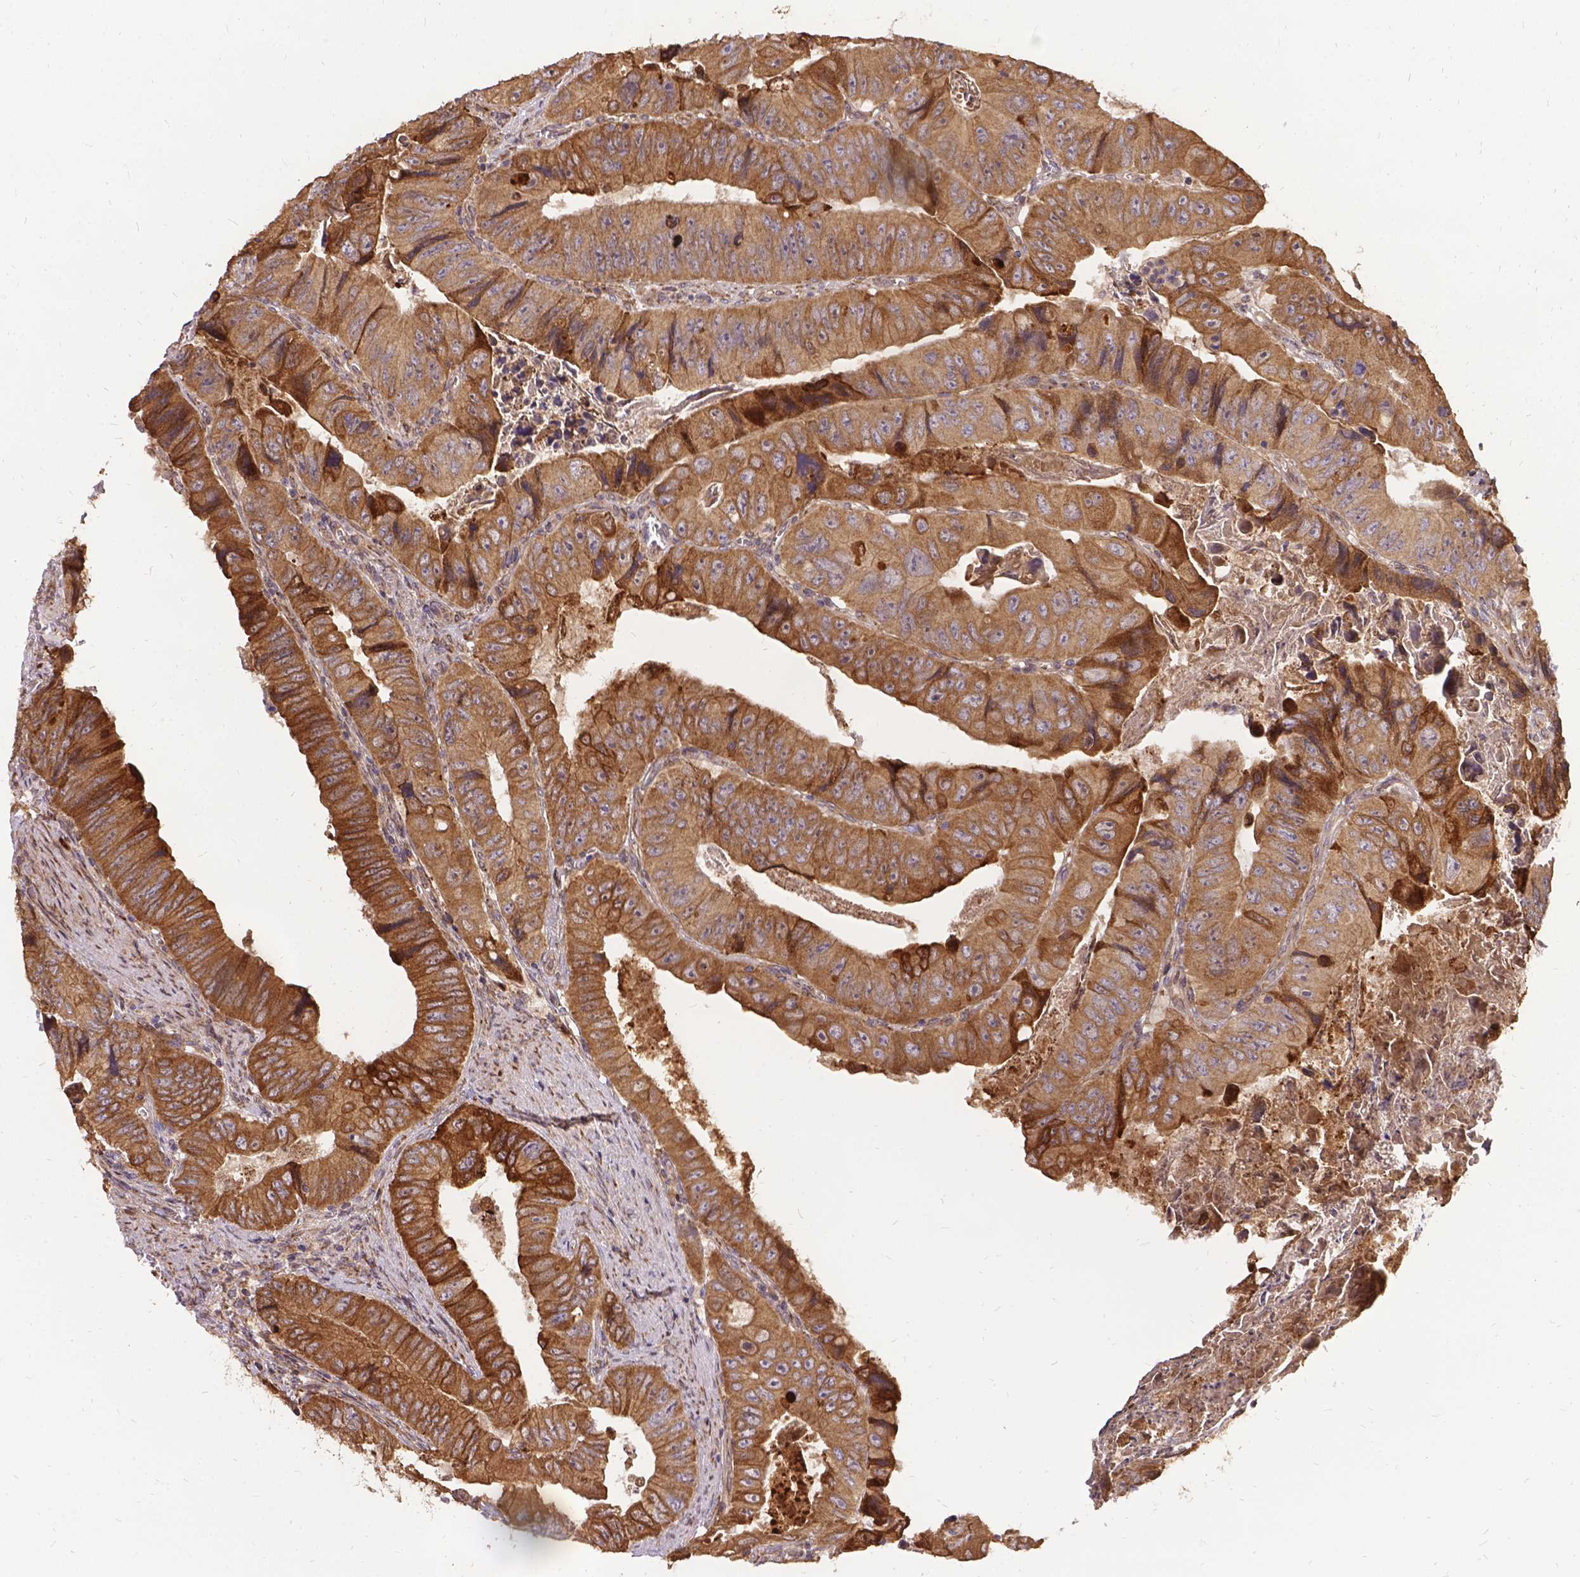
{"staining": {"intensity": "weak", "quantity": ">75%", "location": "cytoplasmic/membranous"}, "tissue": "colorectal cancer", "cell_type": "Tumor cells", "image_type": "cancer", "snomed": [{"axis": "morphology", "description": "Adenocarcinoma, NOS"}, {"axis": "topography", "description": "Colon"}], "caption": "Immunohistochemical staining of human colorectal cancer (adenocarcinoma) reveals low levels of weak cytoplasmic/membranous expression in about >75% of tumor cells.", "gene": "DENND6A", "patient": {"sex": "female", "age": 84}}